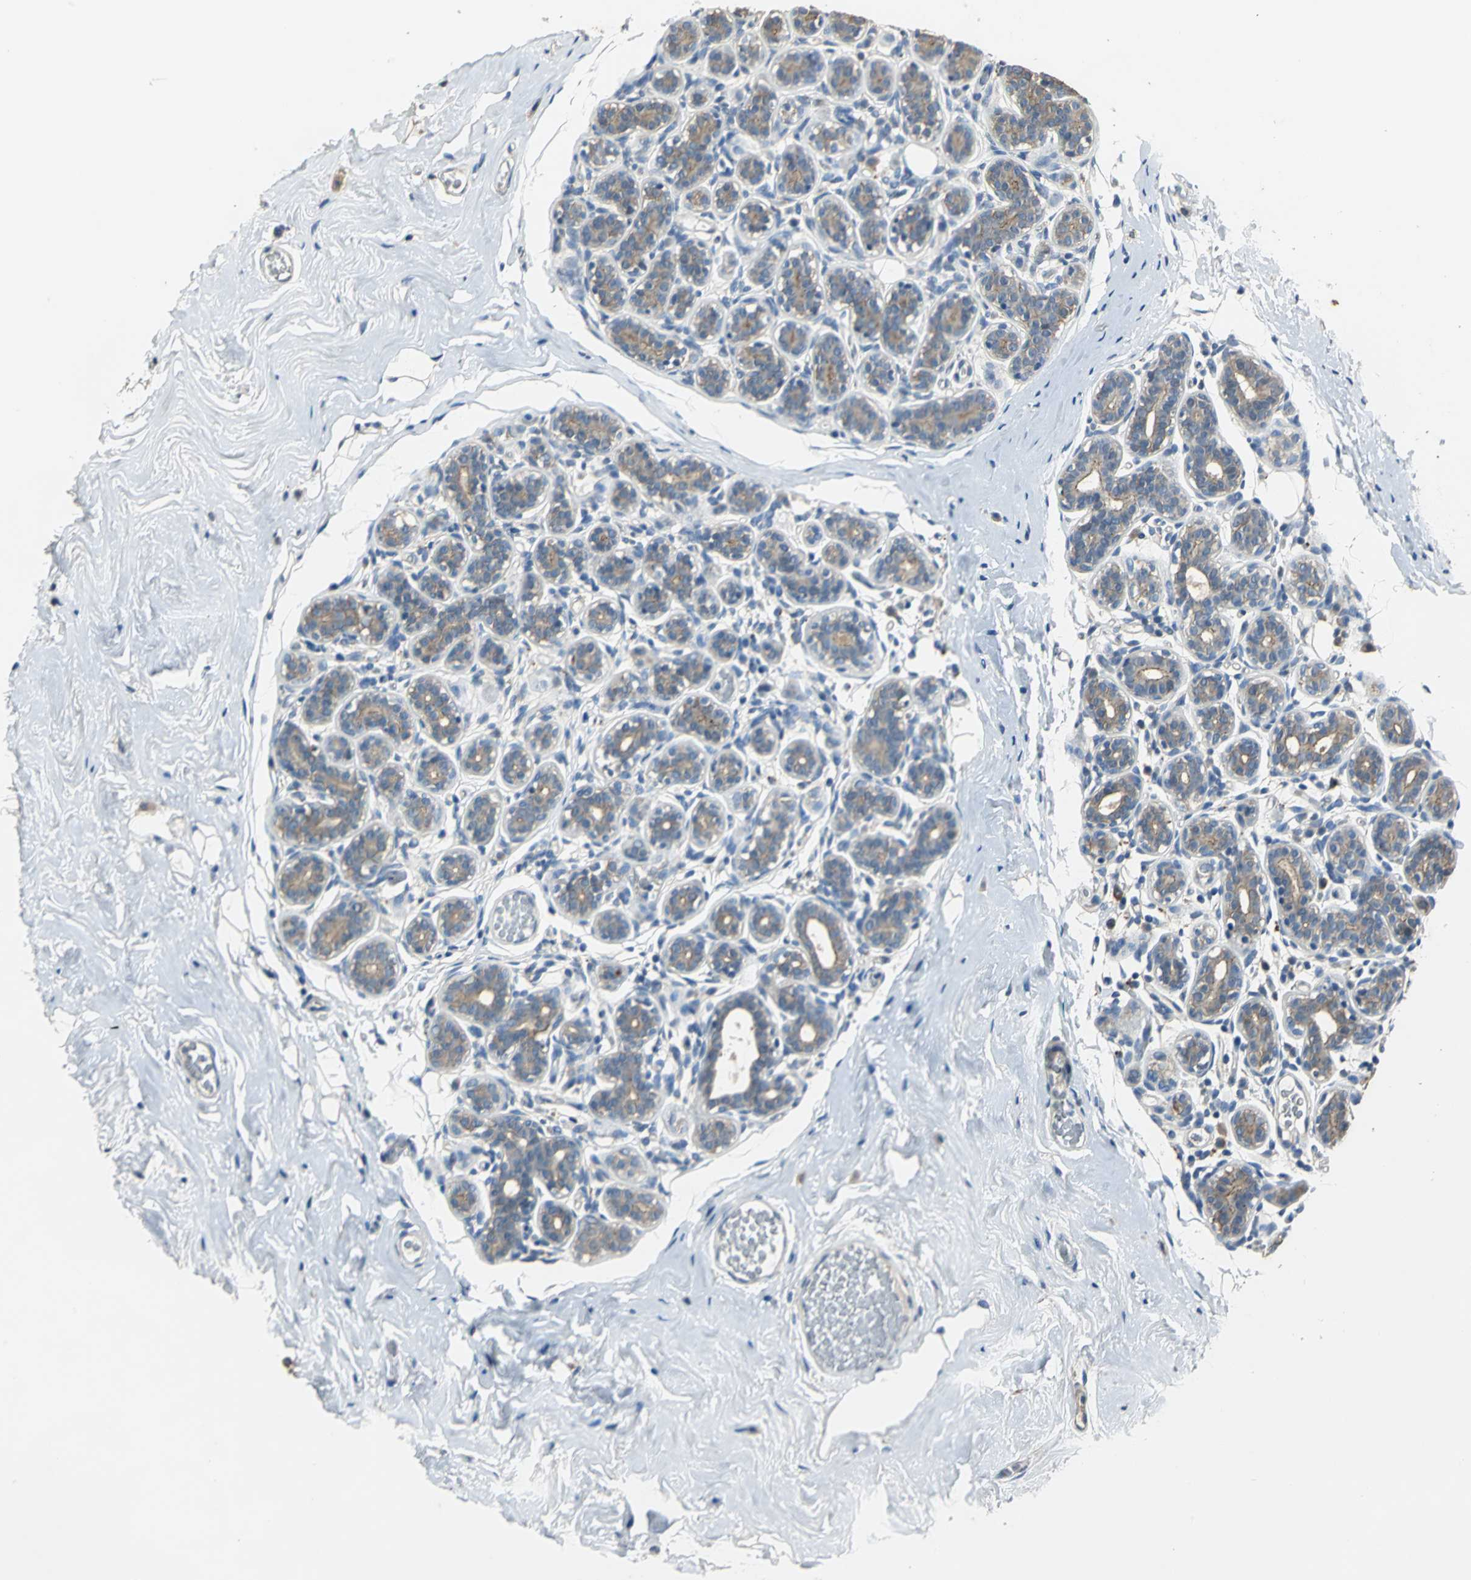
{"staining": {"intensity": "negative", "quantity": "none", "location": "none"}, "tissue": "breast", "cell_type": "Adipocytes", "image_type": "normal", "snomed": [{"axis": "morphology", "description": "Normal tissue, NOS"}, {"axis": "topography", "description": "Breast"}], "caption": "The micrograph displays no significant expression in adipocytes of breast.", "gene": "OCLN", "patient": {"sex": "female", "age": 75}}